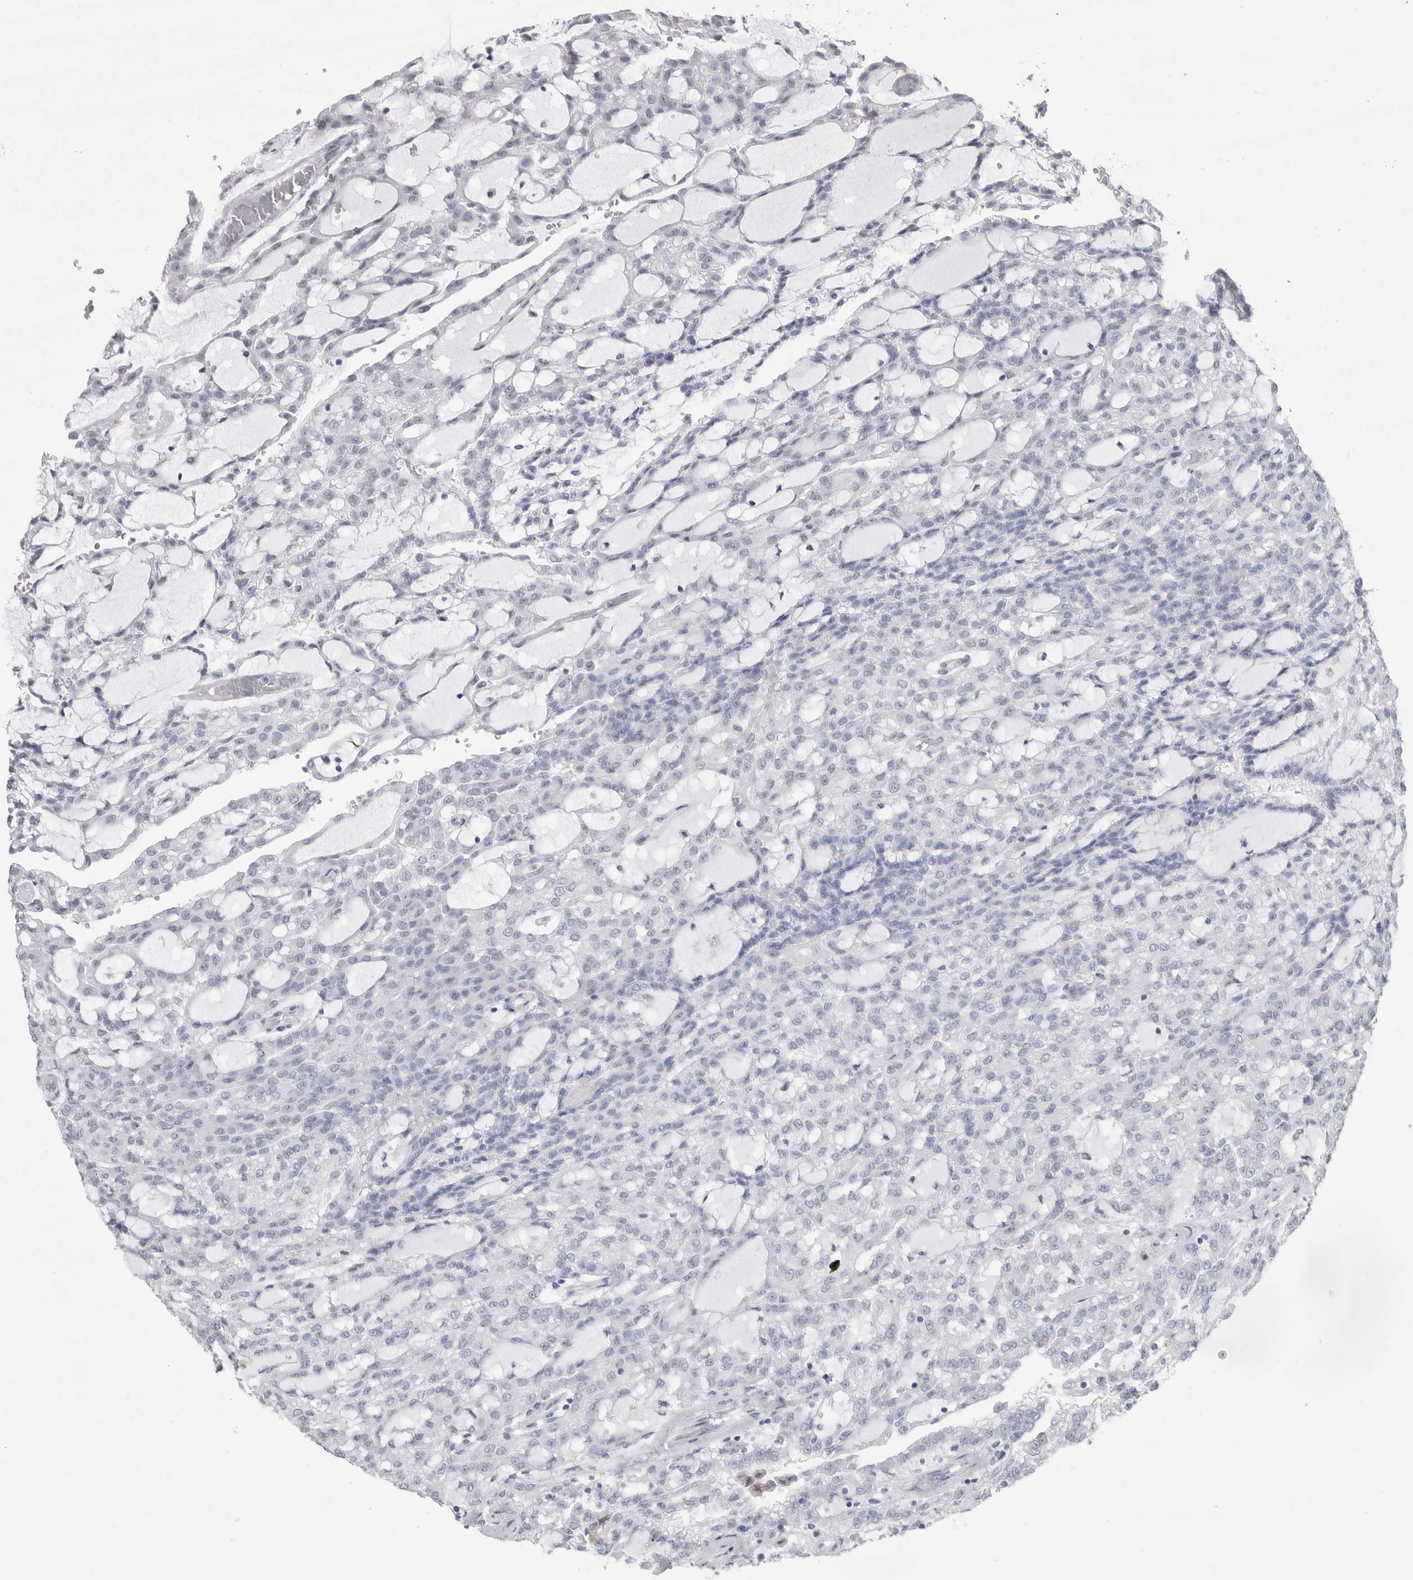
{"staining": {"intensity": "negative", "quantity": "none", "location": "none"}, "tissue": "renal cancer", "cell_type": "Tumor cells", "image_type": "cancer", "snomed": [{"axis": "morphology", "description": "Adenocarcinoma, NOS"}, {"axis": "topography", "description": "Kidney"}], "caption": "IHC histopathology image of renal adenocarcinoma stained for a protein (brown), which demonstrates no staining in tumor cells.", "gene": "CDH17", "patient": {"sex": "male", "age": 63}}